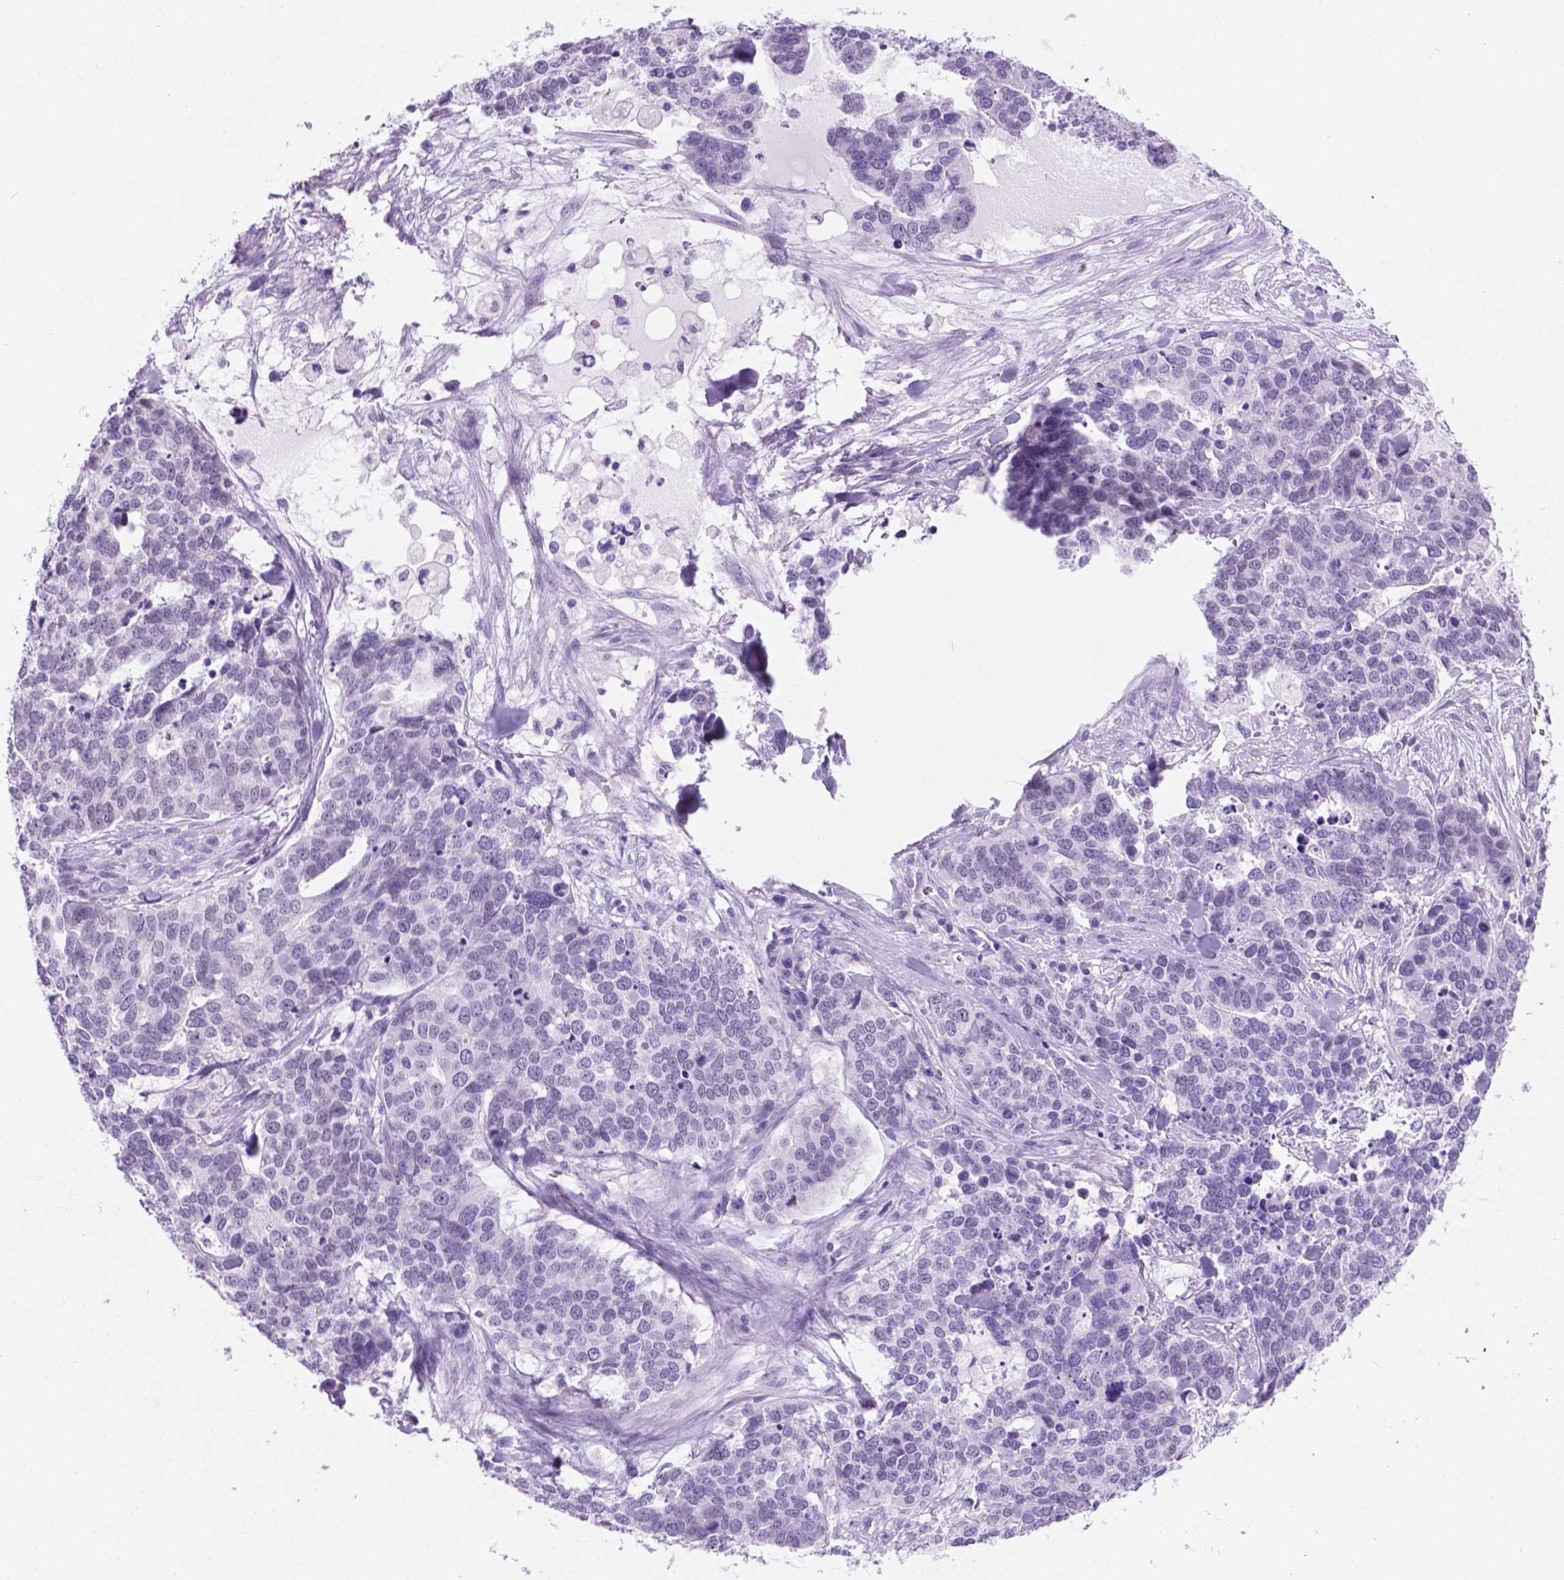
{"staining": {"intensity": "negative", "quantity": "none", "location": "none"}, "tissue": "ovarian cancer", "cell_type": "Tumor cells", "image_type": "cancer", "snomed": [{"axis": "morphology", "description": "Carcinoma, endometroid"}, {"axis": "topography", "description": "Ovary"}], "caption": "High magnification brightfield microscopy of ovarian cancer stained with DAB (3,3'-diaminobenzidine) (brown) and counterstained with hematoxylin (blue): tumor cells show no significant staining.", "gene": "GRIN2B", "patient": {"sex": "female", "age": 65}}